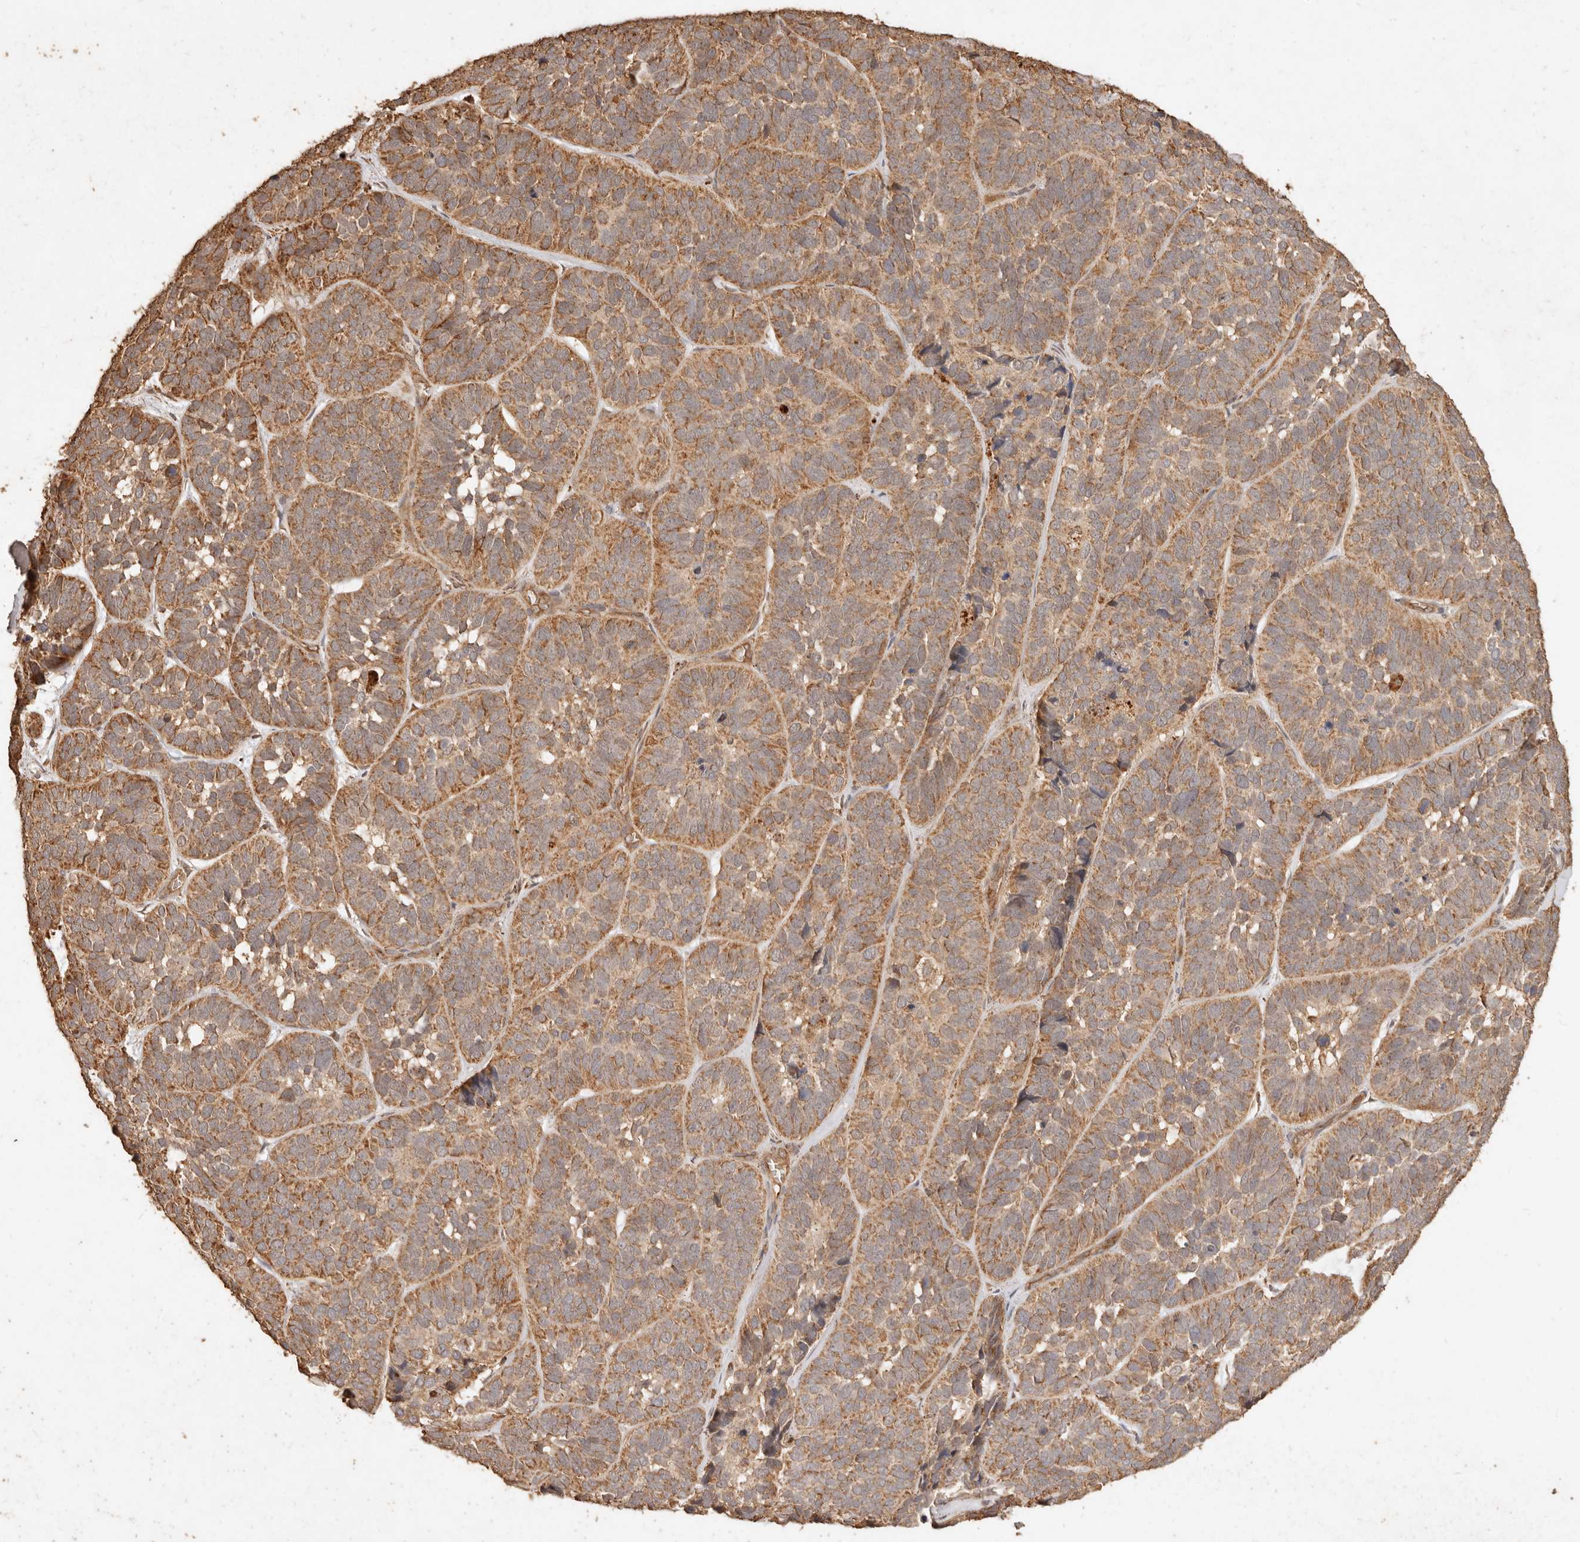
{"staining": {"intensity": "moderate", "quantity": ">75%", "location": "cytoplasmic/membranous"}, "tissue": "skin cancer", "cell_type": "Tumor cells", "image_type": "cancer", "snomed": [{"axis": "morphology", "description": "Basal cell carcinoma"}, {"axis": "topography", "description": "Skin"}], "caption": "An immunohistochemistry (IHC) histopathology image of neoplastic tissue is shown. Protein staining in brown highlights moderate cytoplasmic/membranous positivity in skin cancer (basal cell carcinoma) within tumor cells.", "gene": "FAM180B", "patient": {"sex": "male", "age": 62}}